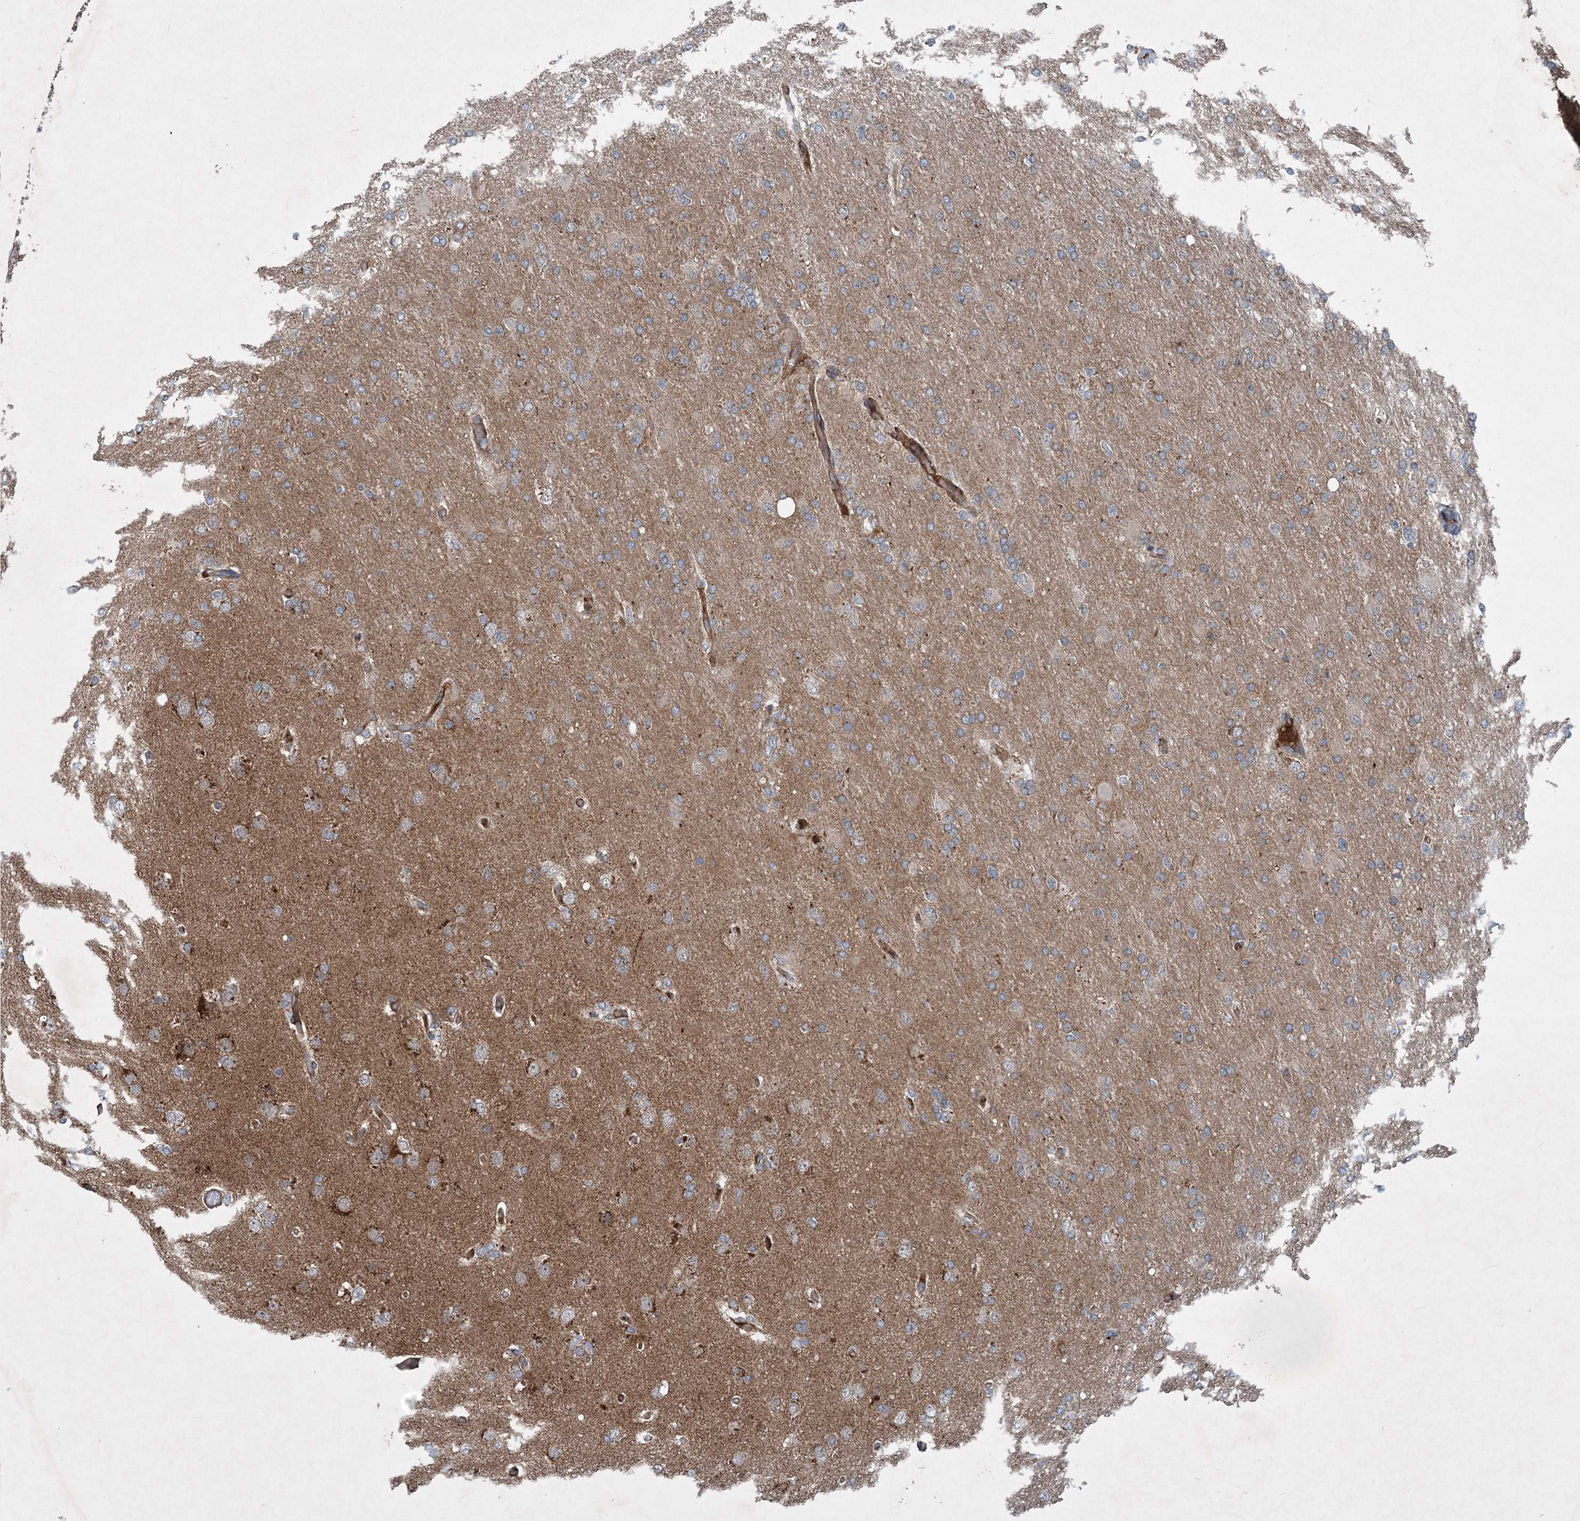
{"staining": {"intensity": "moderate", "quantity": "<25%", "location": "cytoplasmic/membranous"}, "tissue": "glioma", "cell_type": "Tumor cells", "image_type": "cancer", "snomed": [{"axis": "morphology", "description": "Glioma, malignant, High grade"}, {"axis": "topography", "description": "Cerebral cortex"}], "caption": "Immunohistochemical staining of human glioma demonstrates moderate cytoplasmic/membranous protein staining in about <25% of tumor cells.", "gene": "NDUFA2", "patient": {"sex": "female", "age": 36}}